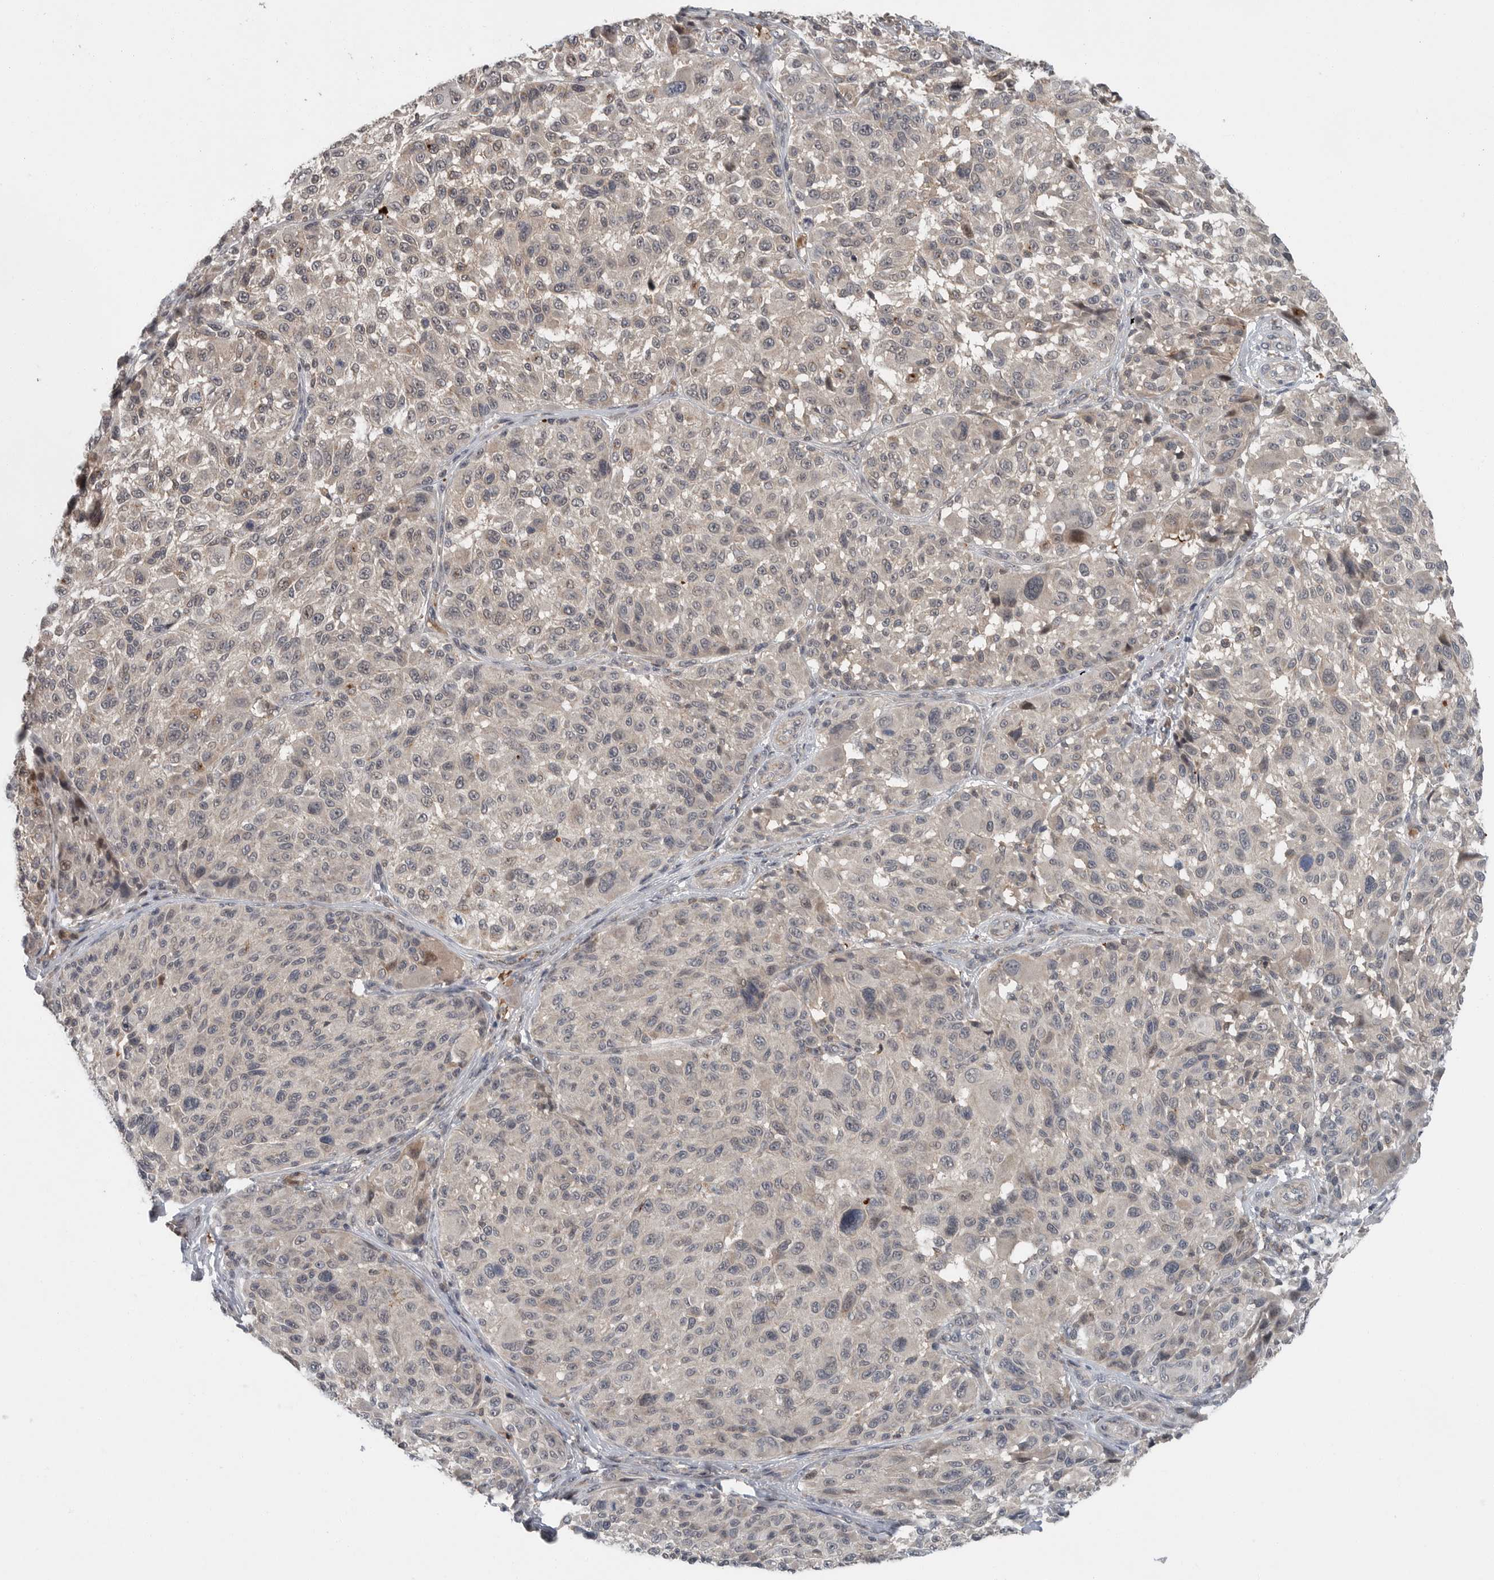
{"staining": {"intensity": "negative", "quantity": "none", "location": "none"}, "tissue": "melanoma", "cell_type": "Tumor cells", "image_type": "cancer", "snomed": [{"axis": "morphology", "description": "Malignant melanoma, NOS"}, {"axis": "topography", "description": "Skin"}], "caption": "Tumor cells are negative for brown protein staining in malignant melanoma. The staining is performed using DAB (3,3'-diaminobenzidine) brown chromogen with nuclei counter-stained in using hematoxylin.", "gene": "SCP2", "patient": {"sex": "male", "age": 83}}